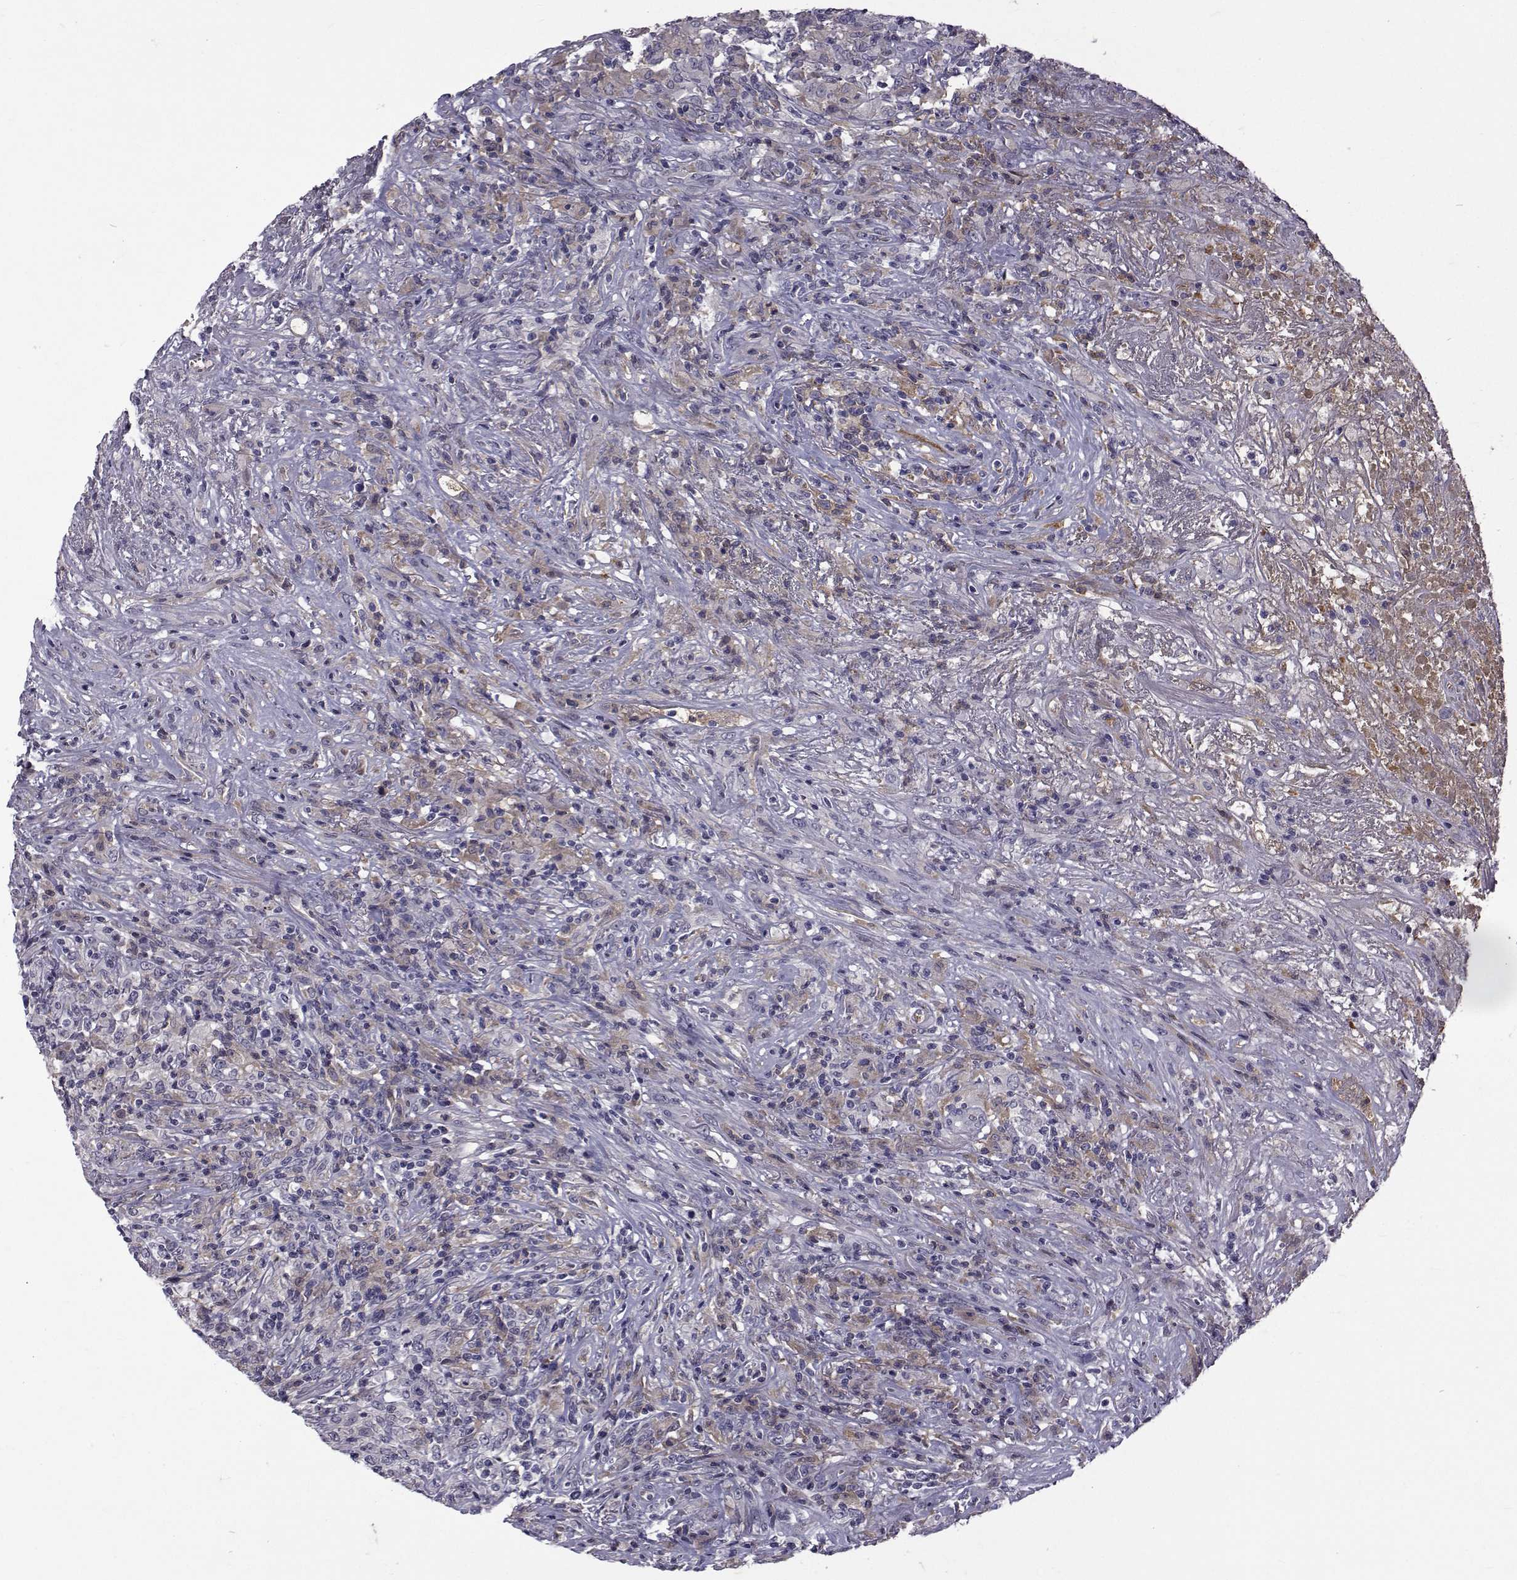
{"staining": {"intensity": "negative", "quantity": "none", "location": "none"}, "tissue": "lymphoma", "cell_type": "Tumor cells", "image_type": "cancer", "snomed": [{"axis": "morphology", "description": "Malignant lymphoma, non-Hodgkin's type, High grade"}, {"axis": "topography", "description": "Lung"}], "caption": "Micrograph shows no protein expression in tumor cells of high-grade malignant lymphoma, non-Hodgkin's type tissue.", "gene": "TNFRSF11B", "patient": {"sex": "male", "age": 79}}